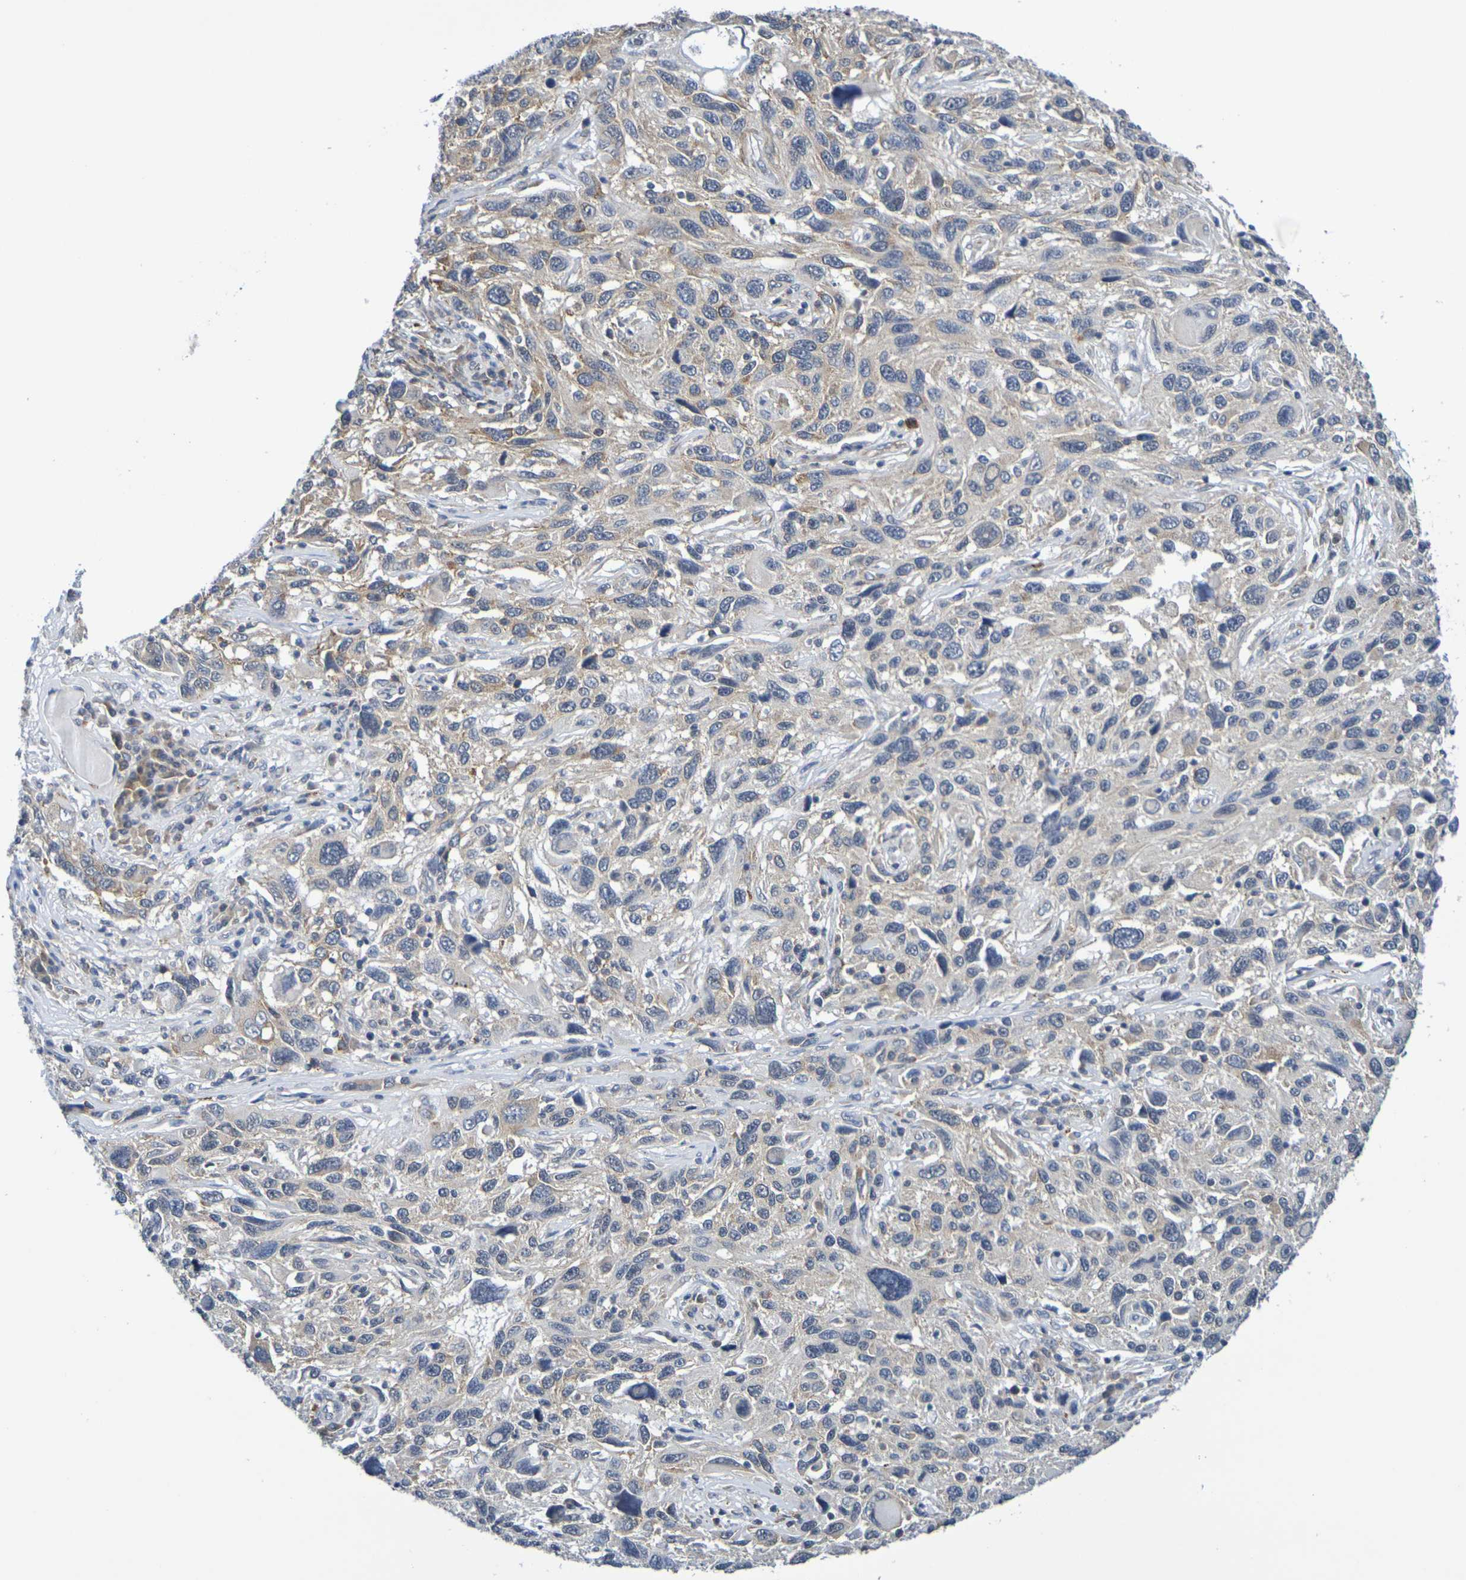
{"staining": {"intensity": "weak", "quantity": ">75%", "location": "cytoplasmic/membranous"}, "tissue": "melanoma", "cell_type": "Tumor cells", "image_type": "cancer", "snomed": [{"axis": "morphology", "description": "Malignant melanoma, NOS"}, {"axis": "topography", "description": "Skin"}], "caption": "A brown stain labels weak cytoplasmic/membranous staining of a protein in human melanoma tumor cells. (DAB (3,3'-diaminobenzidine) IHC, brown staining for protein, blue staining for nuclei).", "gene": "CHRNB1", "patient": {"sex": "male", "age": 53}}